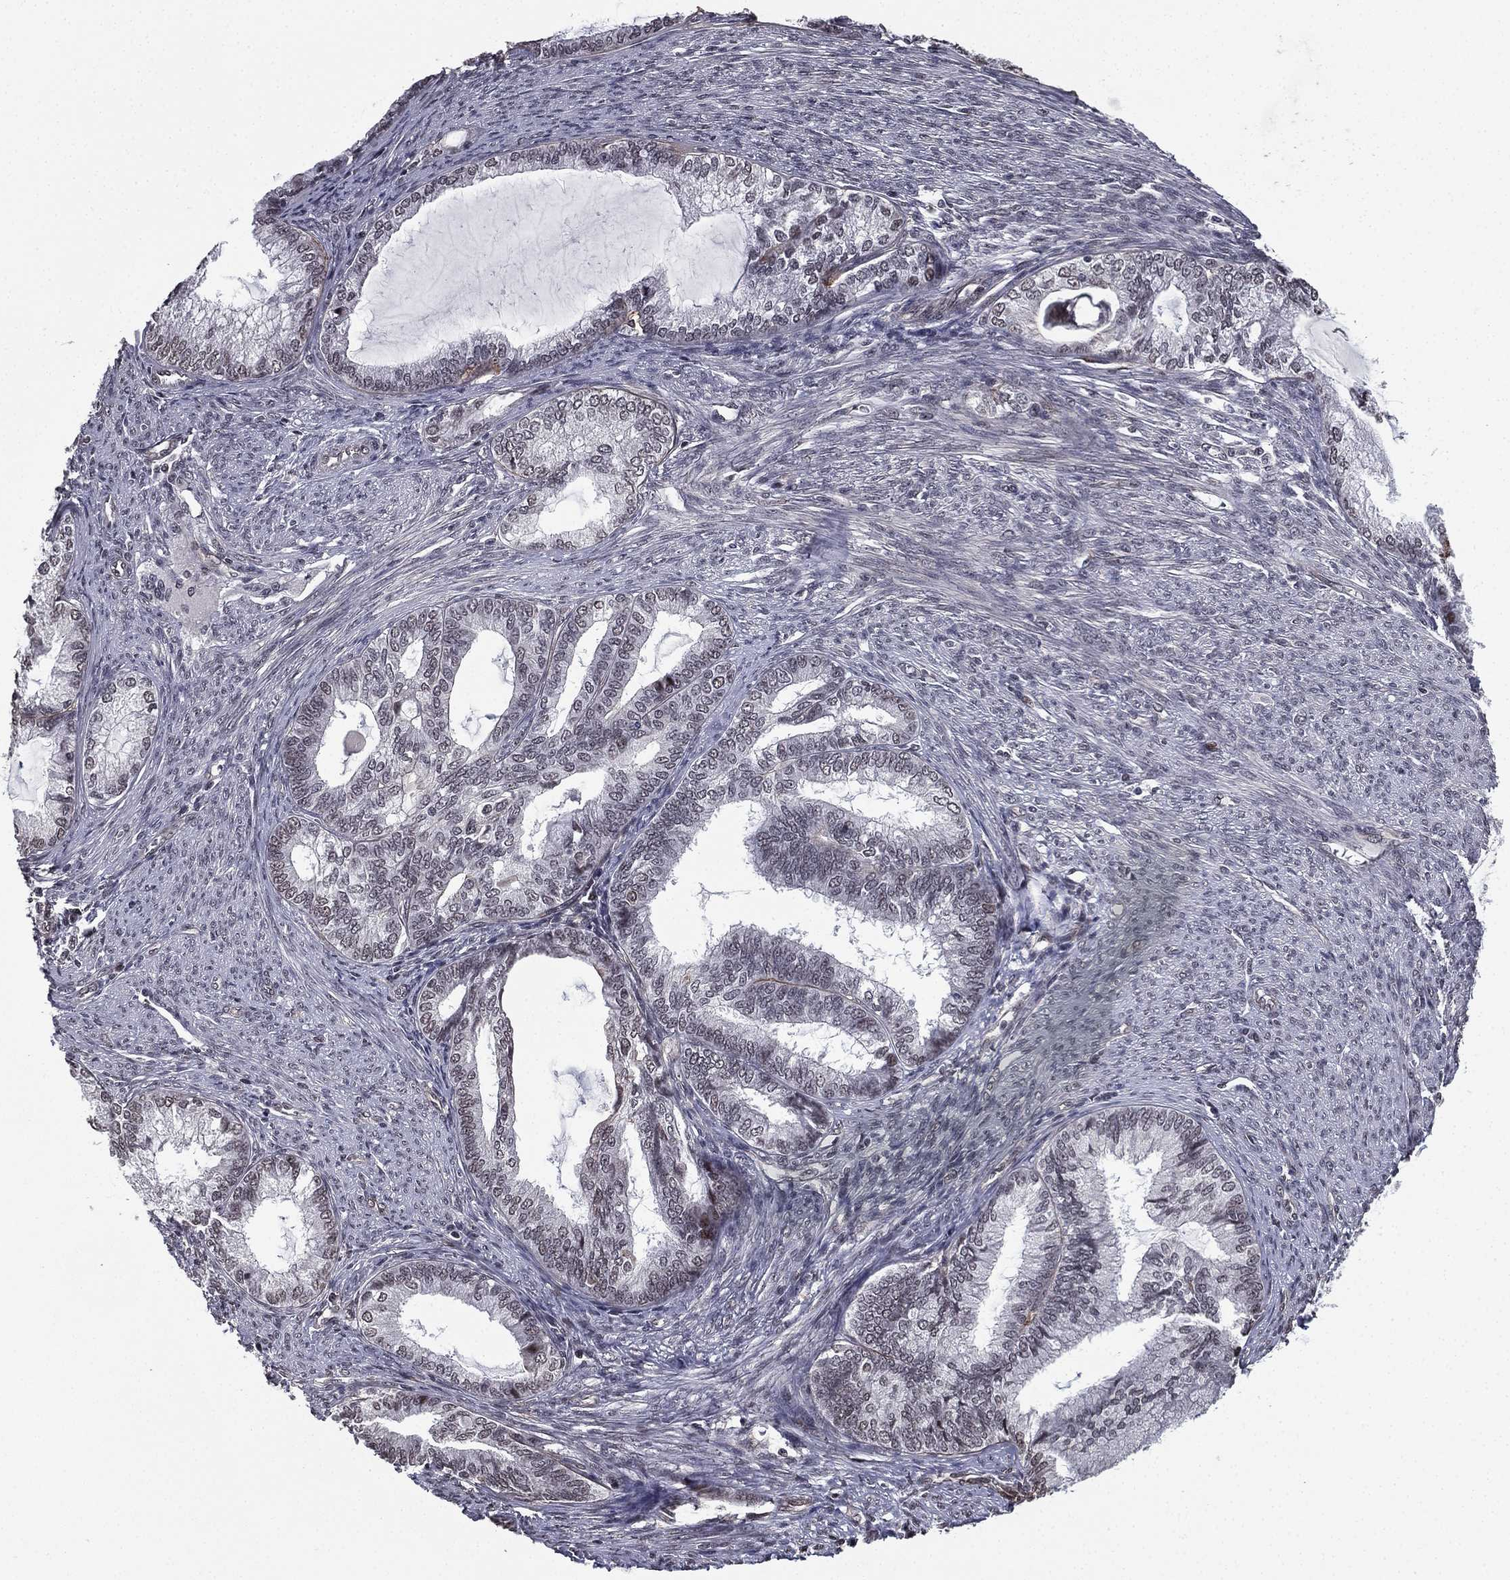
{"staining": {"intensity": "moderate", "quantity": "<25%", "location": "cytoplasmic/membranous"}, "tissue": "endometrial cancer", "cell_type": "Tumor cells", "image_type": "cancer", "snomed": [{"axis": "morphology", "description": "Adenocarcinoma, NOS"}, {"axis": "topography", "description": "Endometrium"}], "caption": "Tumor cells demonstrate moderate cytoplasmic/membranous expression in approximately <25% of cells in endometrial adenocarcinoma.", "gene": "RARB", "patient": {"sex": "female", "age": 86}}